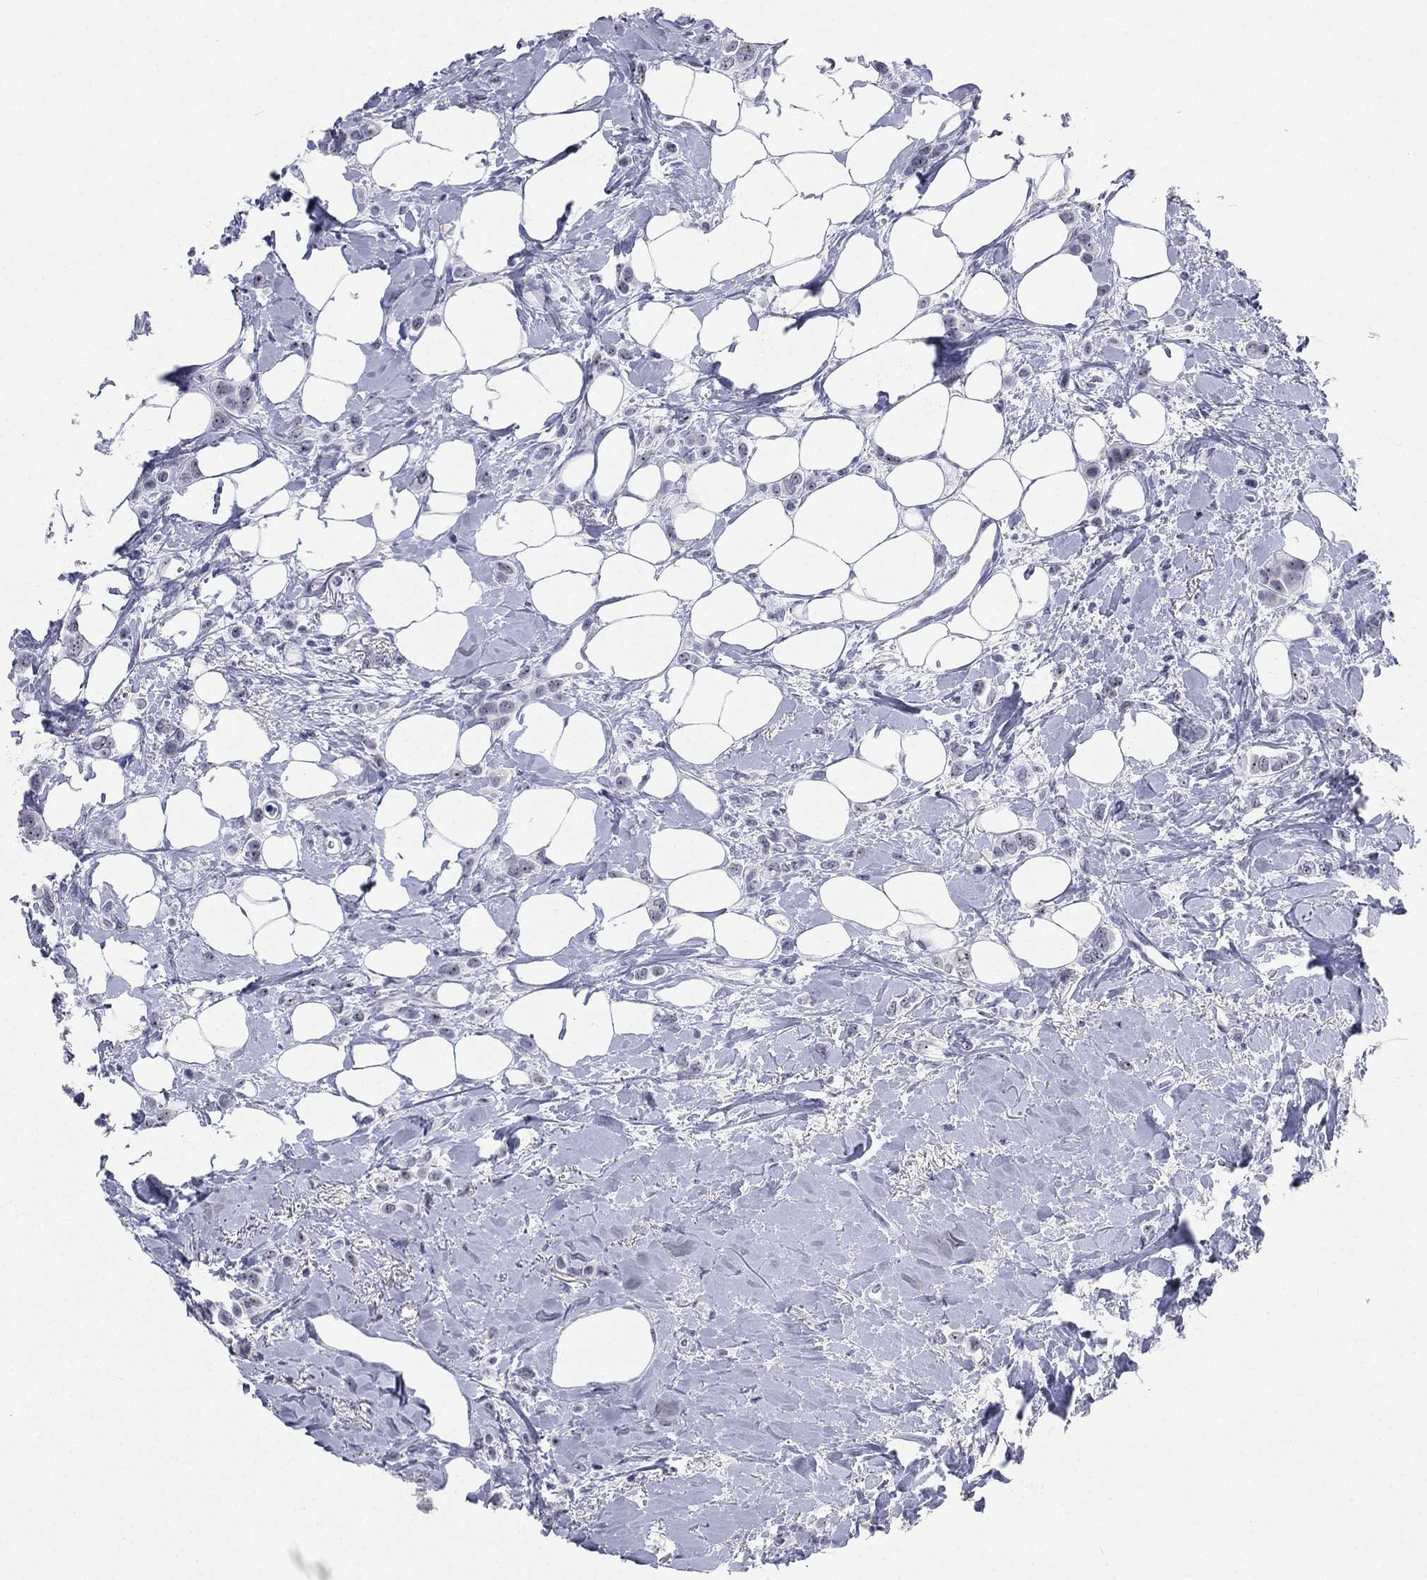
{"staining": {"intensity": "negative", "quantity": "none", "location": "none"}, "tissue": "breast cancer", "cell_type": "Tumor cells", "image_type": "cancer", "snomed": [{"axis": "morphology", "description": "Lobular carcinoma"}, {"axis": "topography", "description": "Breast"}], "caption": "DAB immunohistochemical staining of breast lobular carcinoma reveals no significant positivity in tumor cells.", "gene": "CD22", "patient": {"sex": "female", "age": 66}}